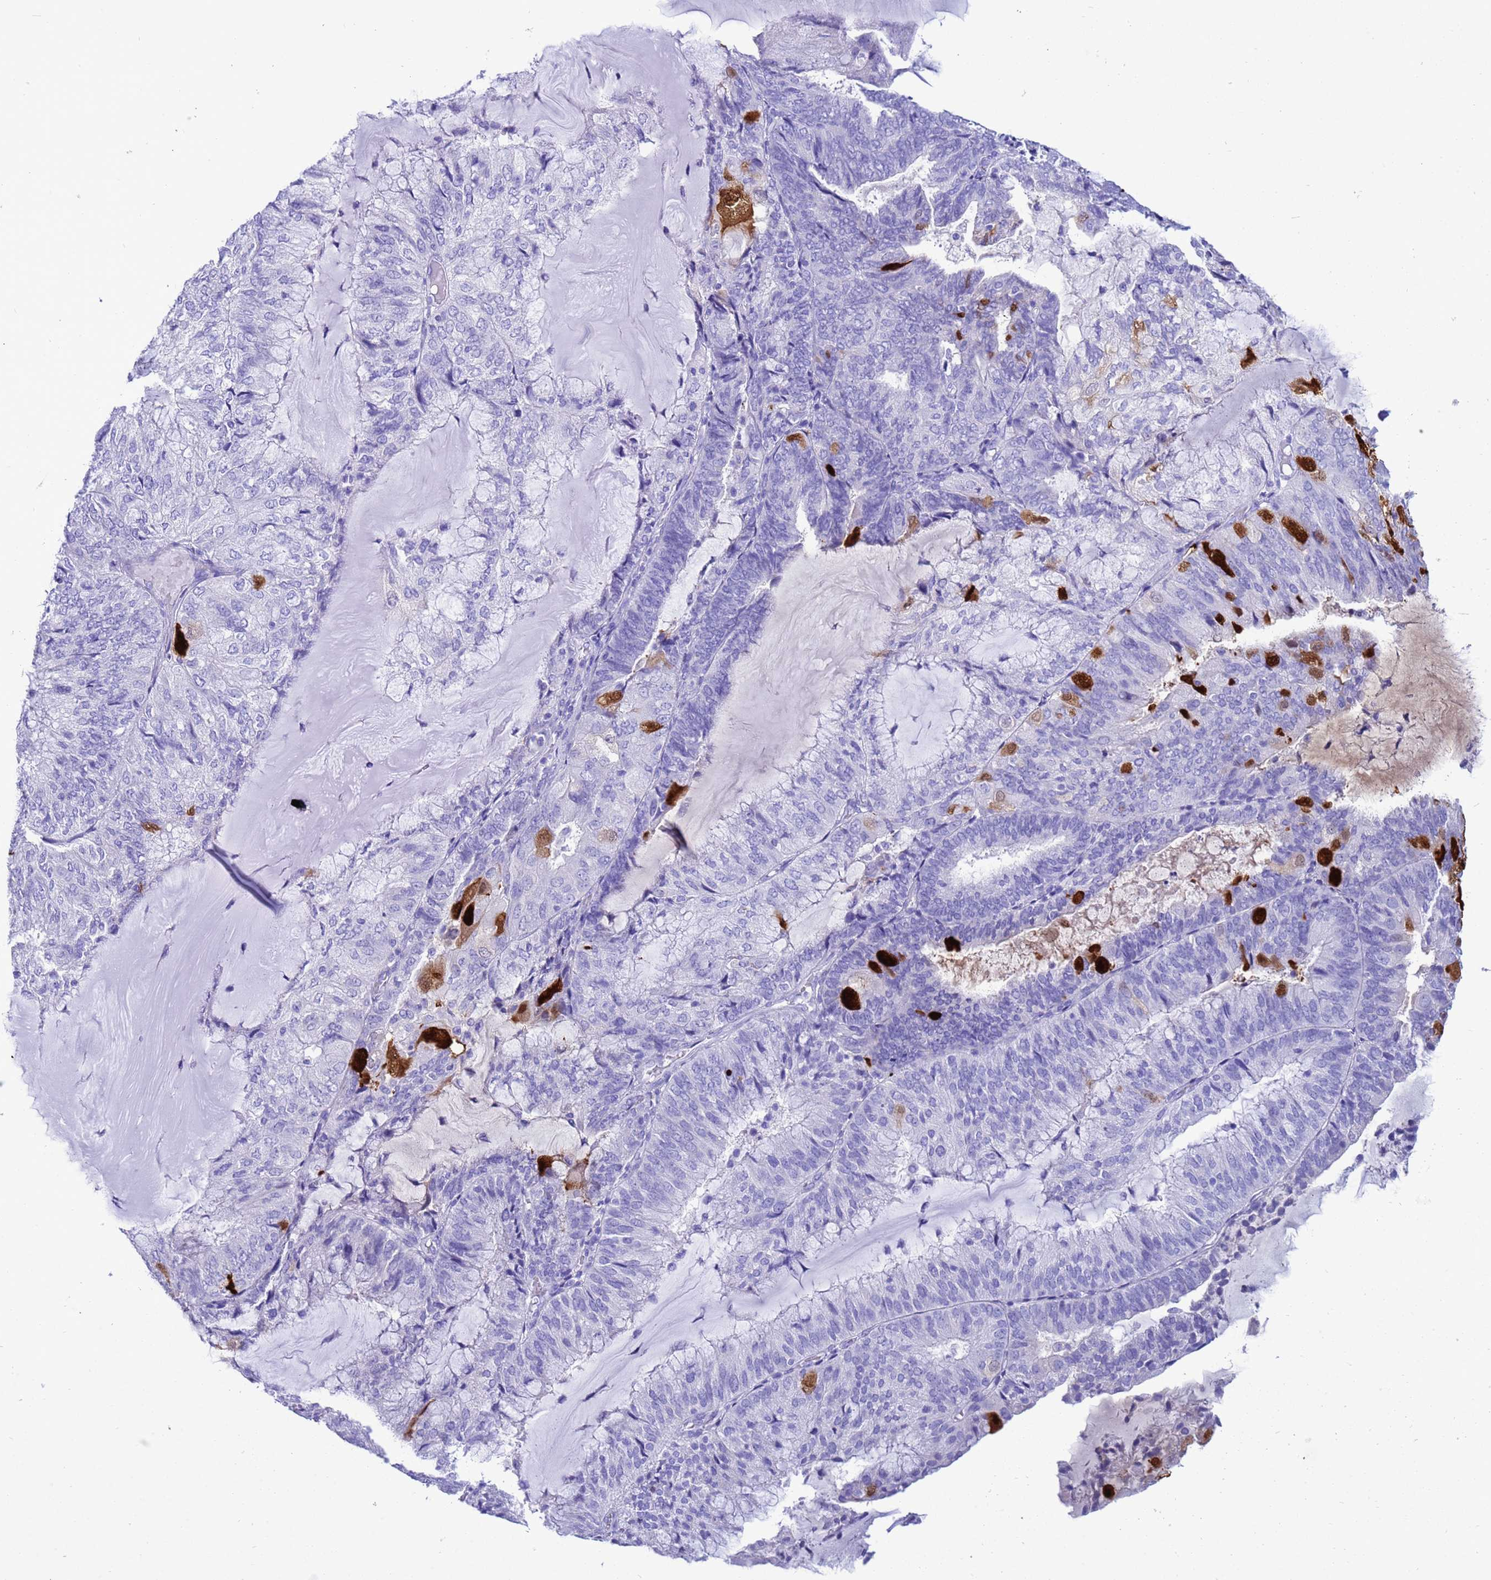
{"staining": {"intensity": "strong", "quantity": "<25%", "location": "cytoplasmic/membranous,nuclear"}, "tissue": "endometrial cancer", "cell_type": "Tumor cells", "image_type": "cancer", "snomed": [{"axis": "morphology", "description": "Adenocarcinoma, NOS"}, {"axis": "topography", "description": "Endometrium"}], "caption": "A medium amount of strong cytoplasmic/membranous and nuclear expression is identified in approximately <25% of tumor cells in endometrial adenocarcinoma tissue. (Stains: DAB (3,3'-diaminobenzidine) in brown, nuclei in blue, Microscopy: brightfield microscopy at high magnification).", "gene": "AKR1C2", "patient": {"sex": "female", "age": 81}}